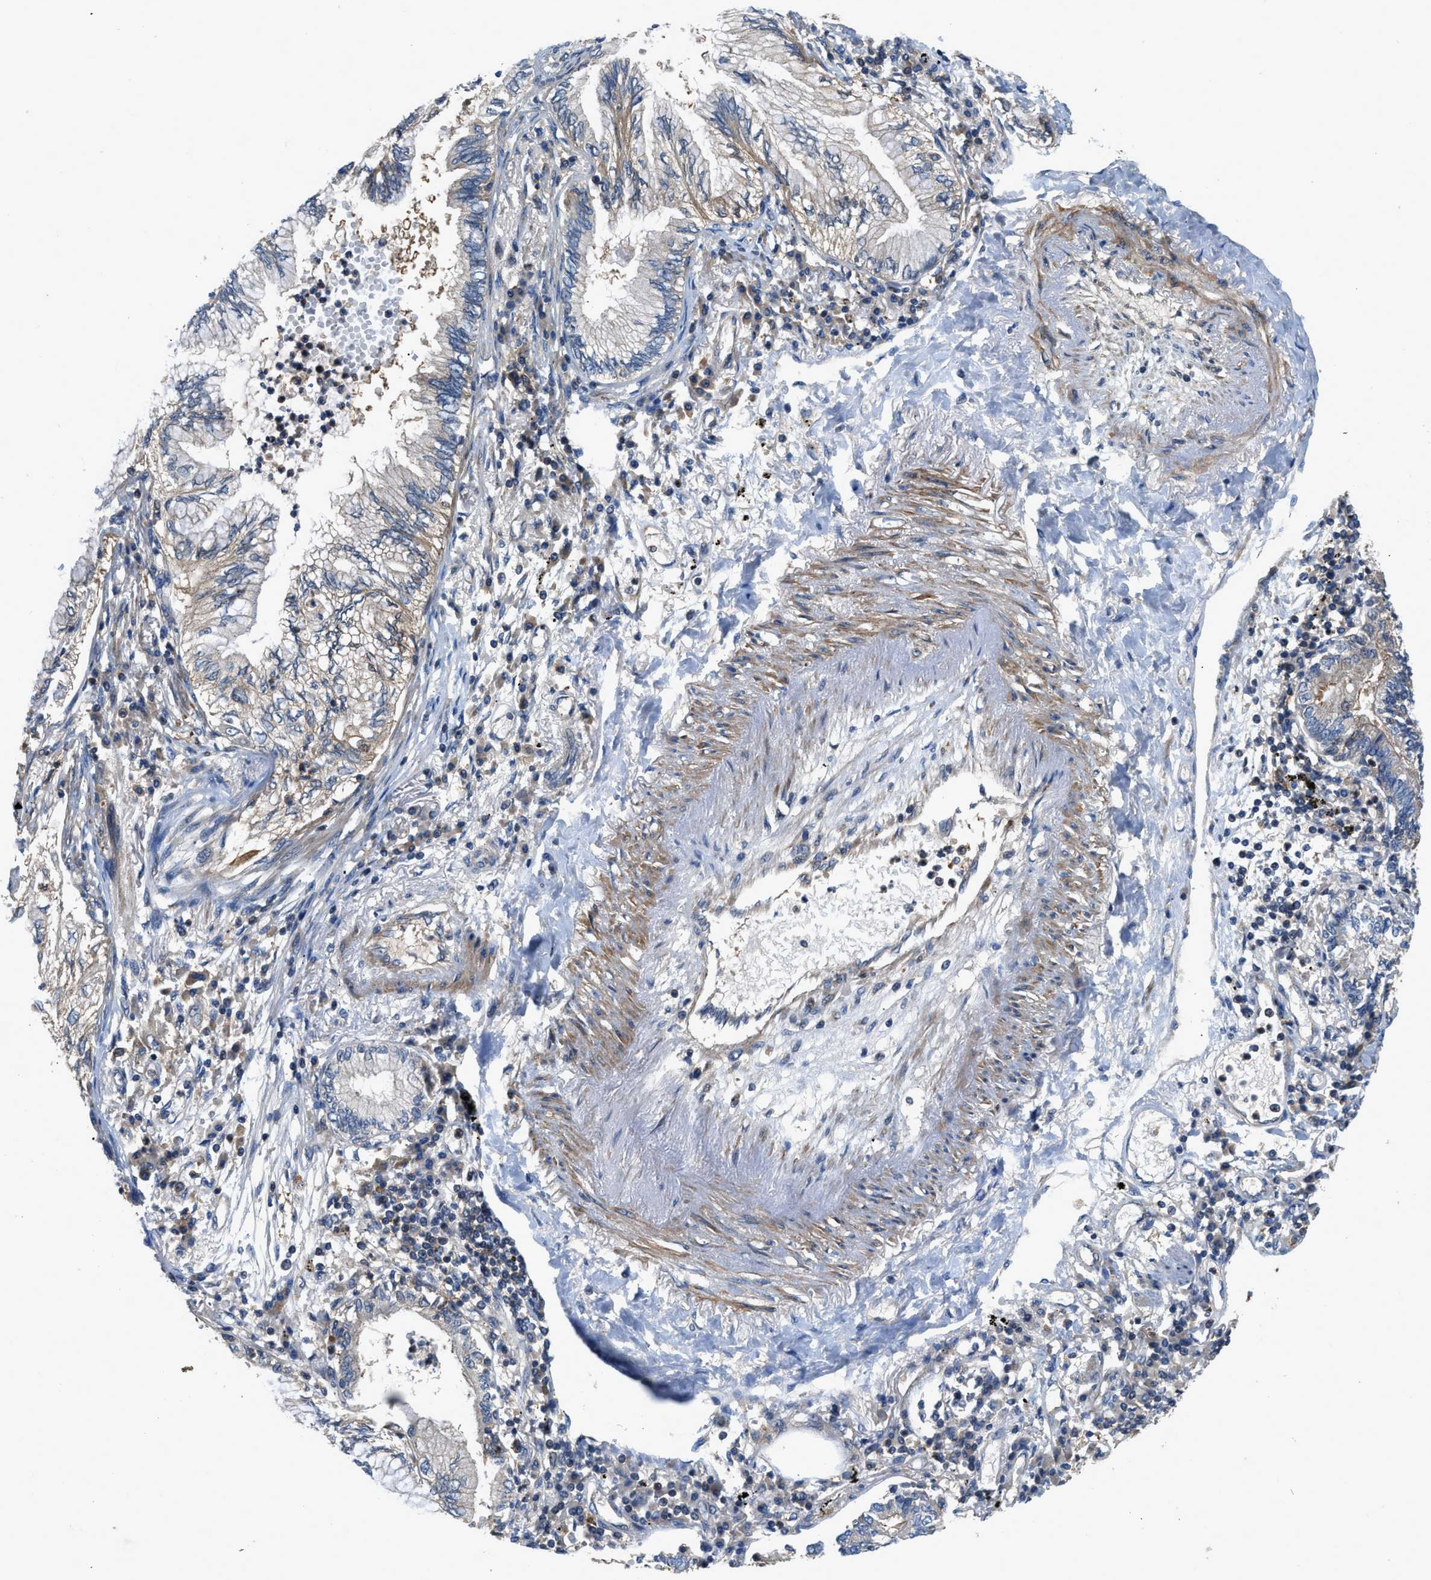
{"staining": {"intensity": "weak", "quantity": "<25%", "location": "cytoplasmic/membranous"}, "tissue": "lung cancer", "cell_type": "Tumor cells", "image_type": "cancer", "snomed": [{"axis": "morphology", "description": "Normal tissue, NOS"}, {"axis": "morphology", "description": "Adenocarcinoma, NOS"}, {"axis": "topography", "description": "Bronchus"}, {"axis": "topography", "description": "Lung"}], "caption": "Adenocarcinoma (lung) was stained to show a protein in brown. There is no significant positivity in tumor cells.", "gene": "GPR31", "patient": {"sex": "female", "age": 70}}